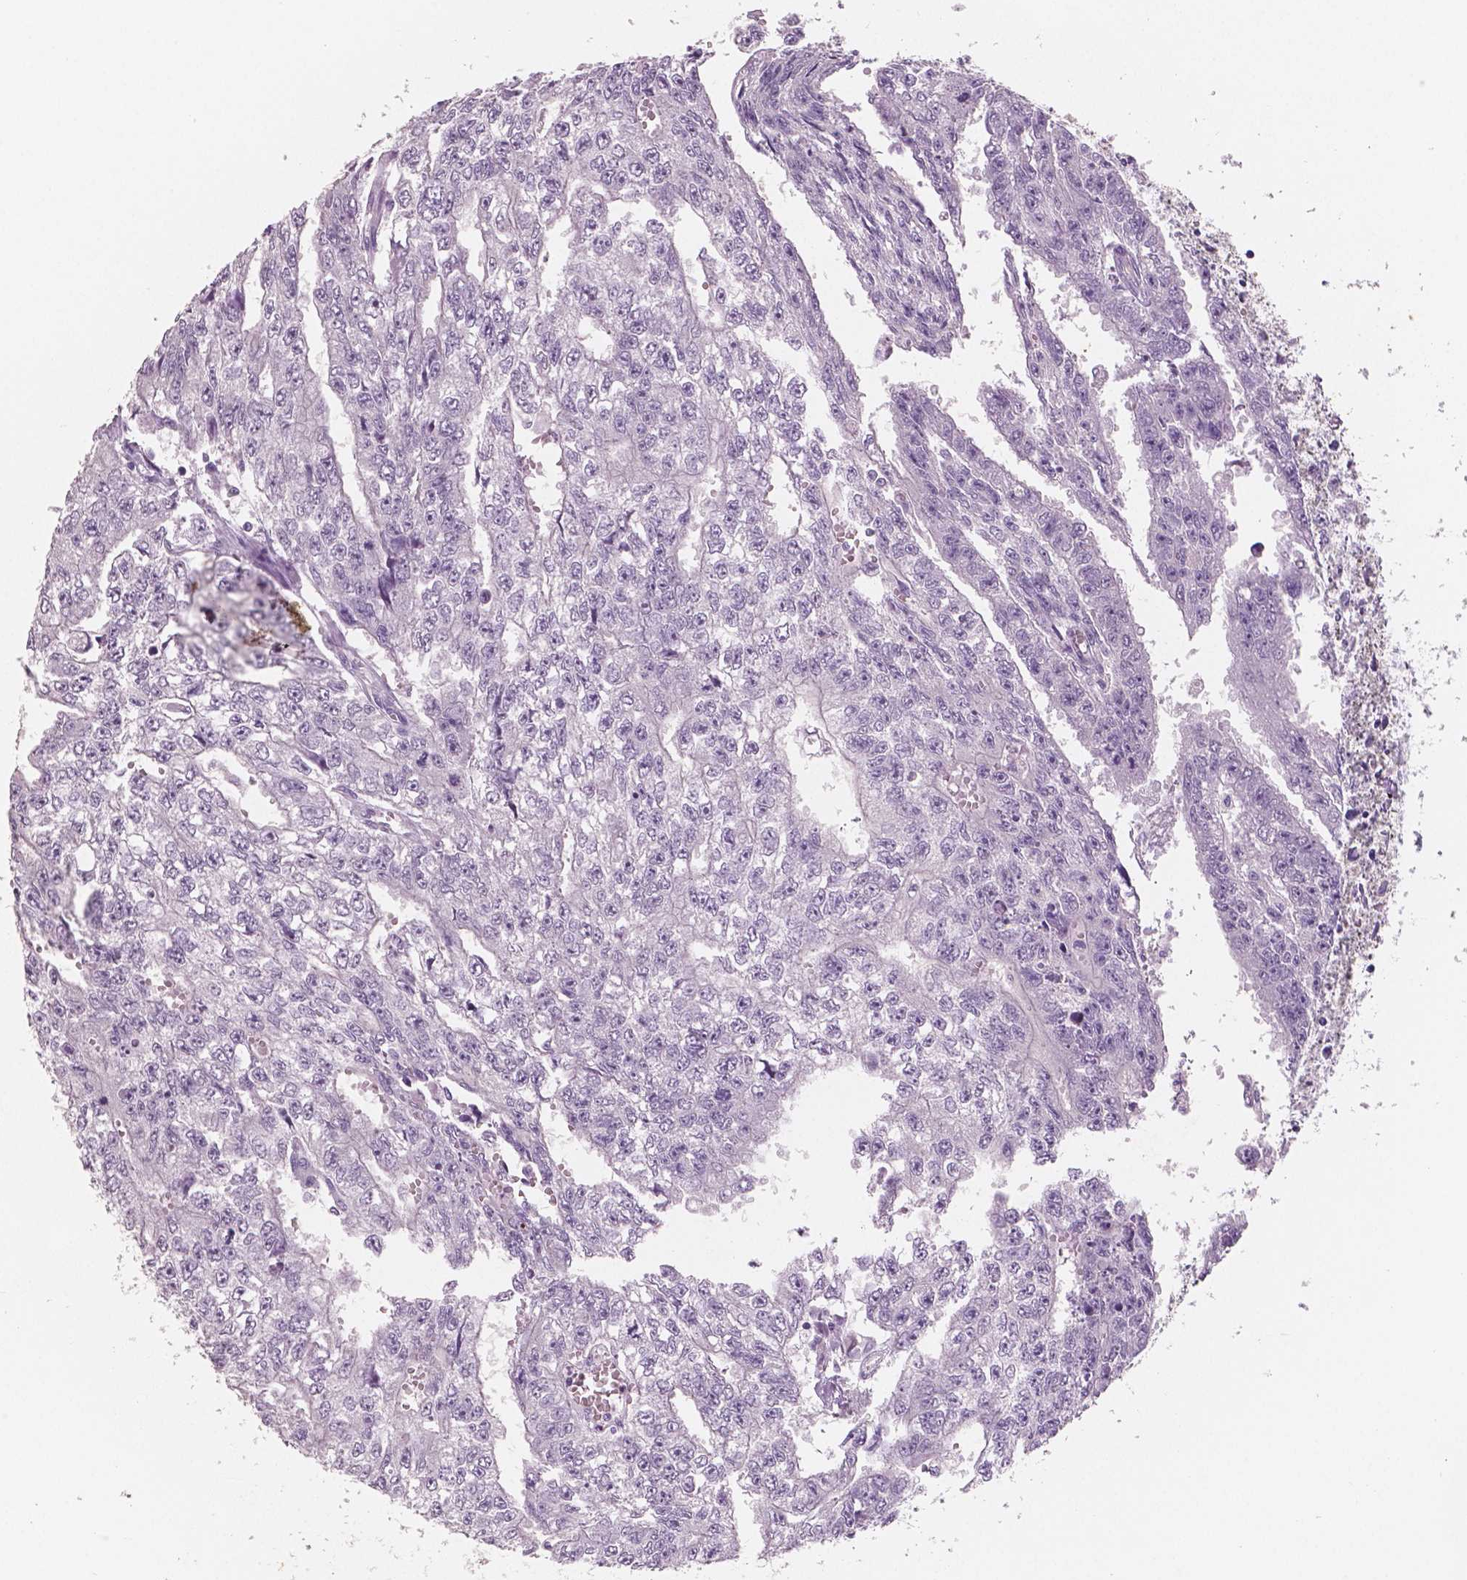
{"staining": {"intensity": "negative", "quantity": "none", "location": "none"}, "tissue": "testis cancer", "cell_type": "Tumor cells", "image_type": "cancer", "snomed": [{"axis": "morphology", "description": "Carcinoma, Embryonal, NOS"}, {"axis": "morphology", "description": "Teratoma, malignant, NOS"}, {"axis": "topography", "description": "Testis"}], "caption": "High magnification brightfield microscopy of testis cancer (embryonal carcinoma) stained with DAB (3,3'-diaminobenzidine) (brown) and counterstained with hematoxylin (blue): tumor cells show no significant positivity.", "gene": "NECAB2", "patient": {"sex": "male", "age": 24}}